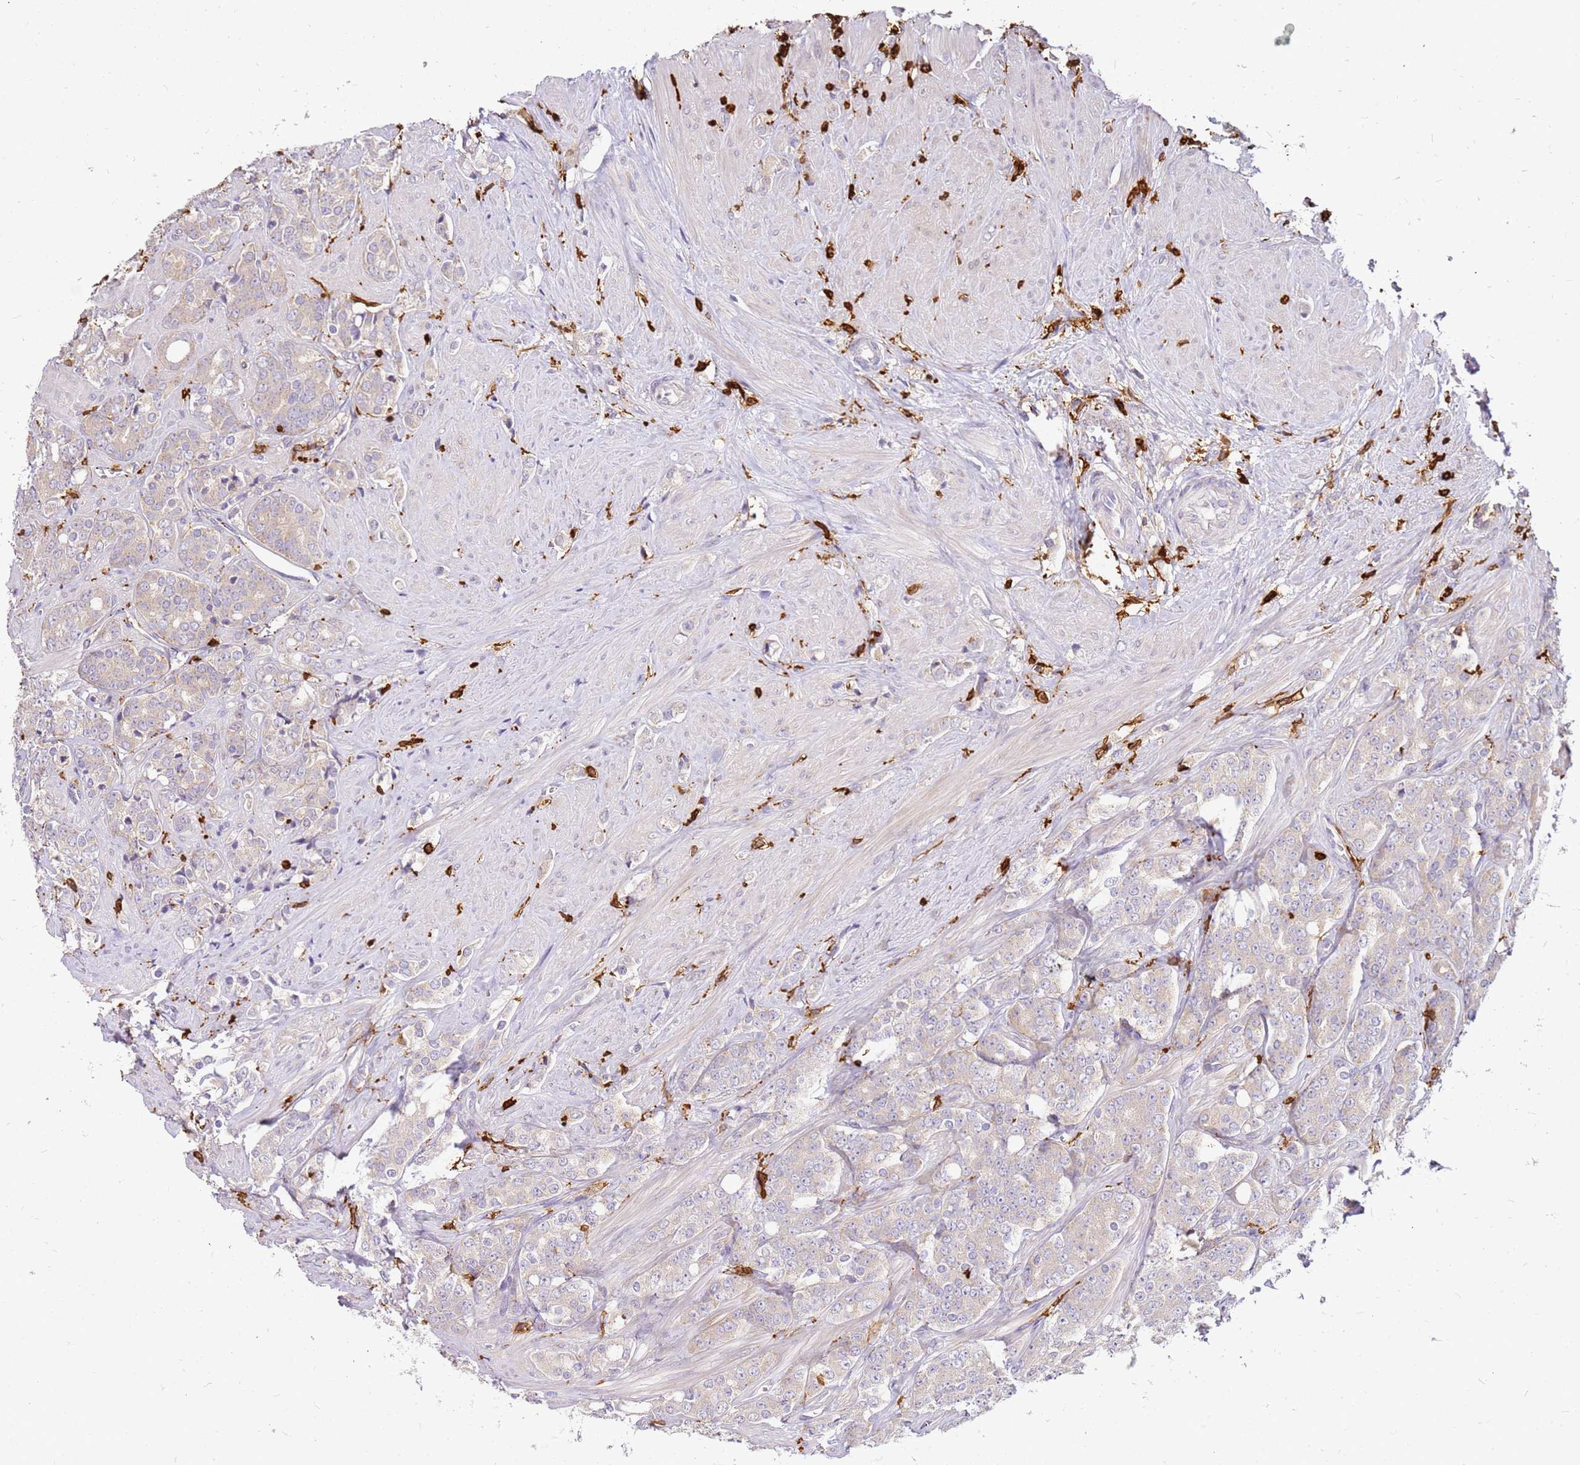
{"staining": {"intensity": "negative", "quantity": "none", "location": "none"}, "tissue": "prostate cancer", "cell_type": "Tumor cells", "image_type": "cancer", "snomed": [{"axis": "morphology", "description": "Adenocarcinoma, High grade"}, {"axis": "topography", "description": "Prostate"}], "caption": "Tumor cells show no significant protein positivity in prostate cancer (adenocarcinoma (high-grade)).", "gene": "CORO1A", "patient": {"sex": "male", "age": 62}}